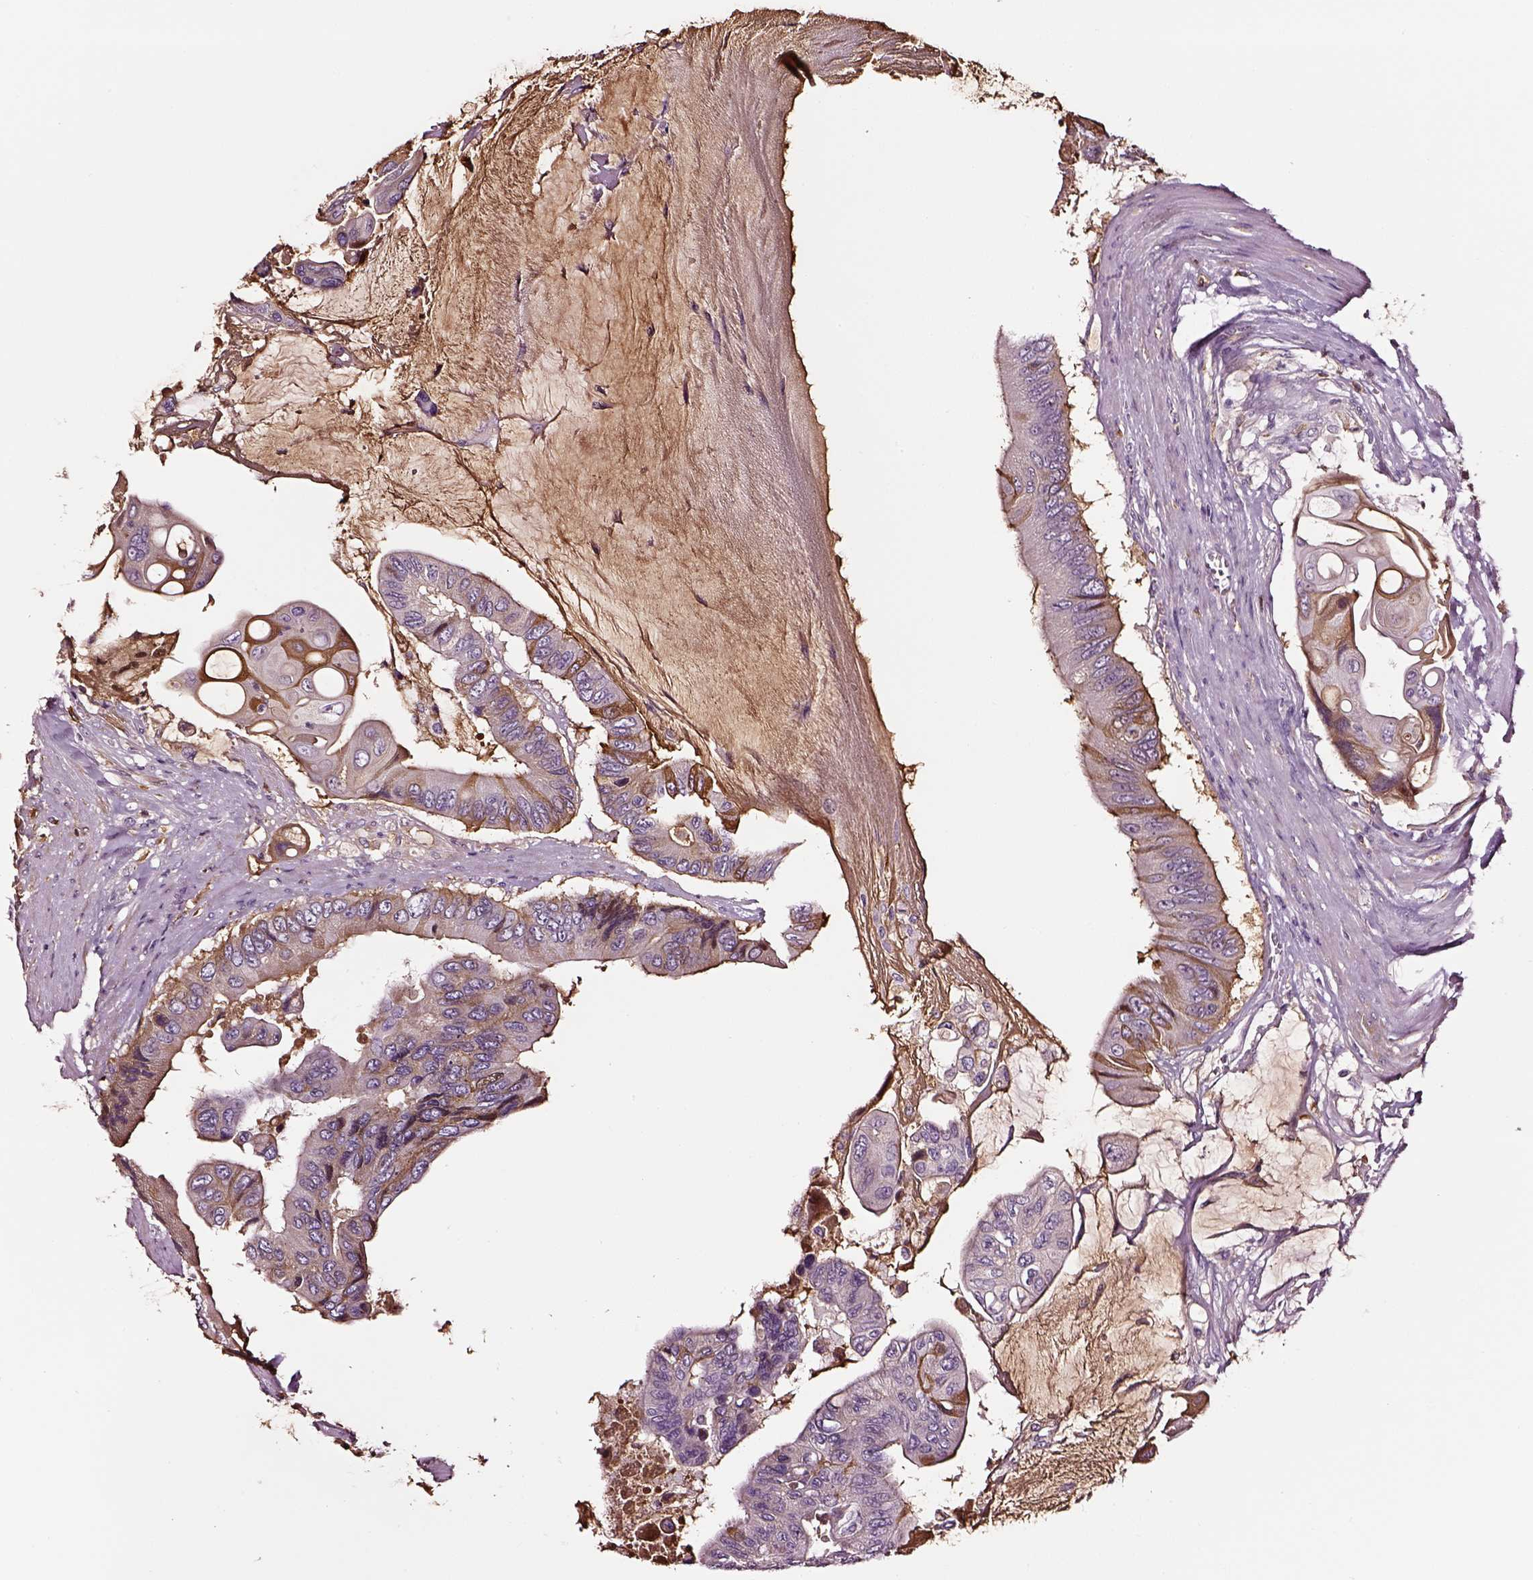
{"staining": {"intensity": "weak", "quantity": "<25%", "location": "cytoplasmic/membranous"}, "tissue": "colorectal cancer", "cell_type": "Tumor cells", "image_type": "cancer", "snomed": [{"axis": "morphology", "description": "Adenocarcinoma, NOS"}, {"axis": "topography", "description": "Rectum"}], "caption": "There is no significant expression in tumor cells of colorectal adenocarcinoma.", "gene": "TF", "patient": {"sex": "male", "age": 63}}